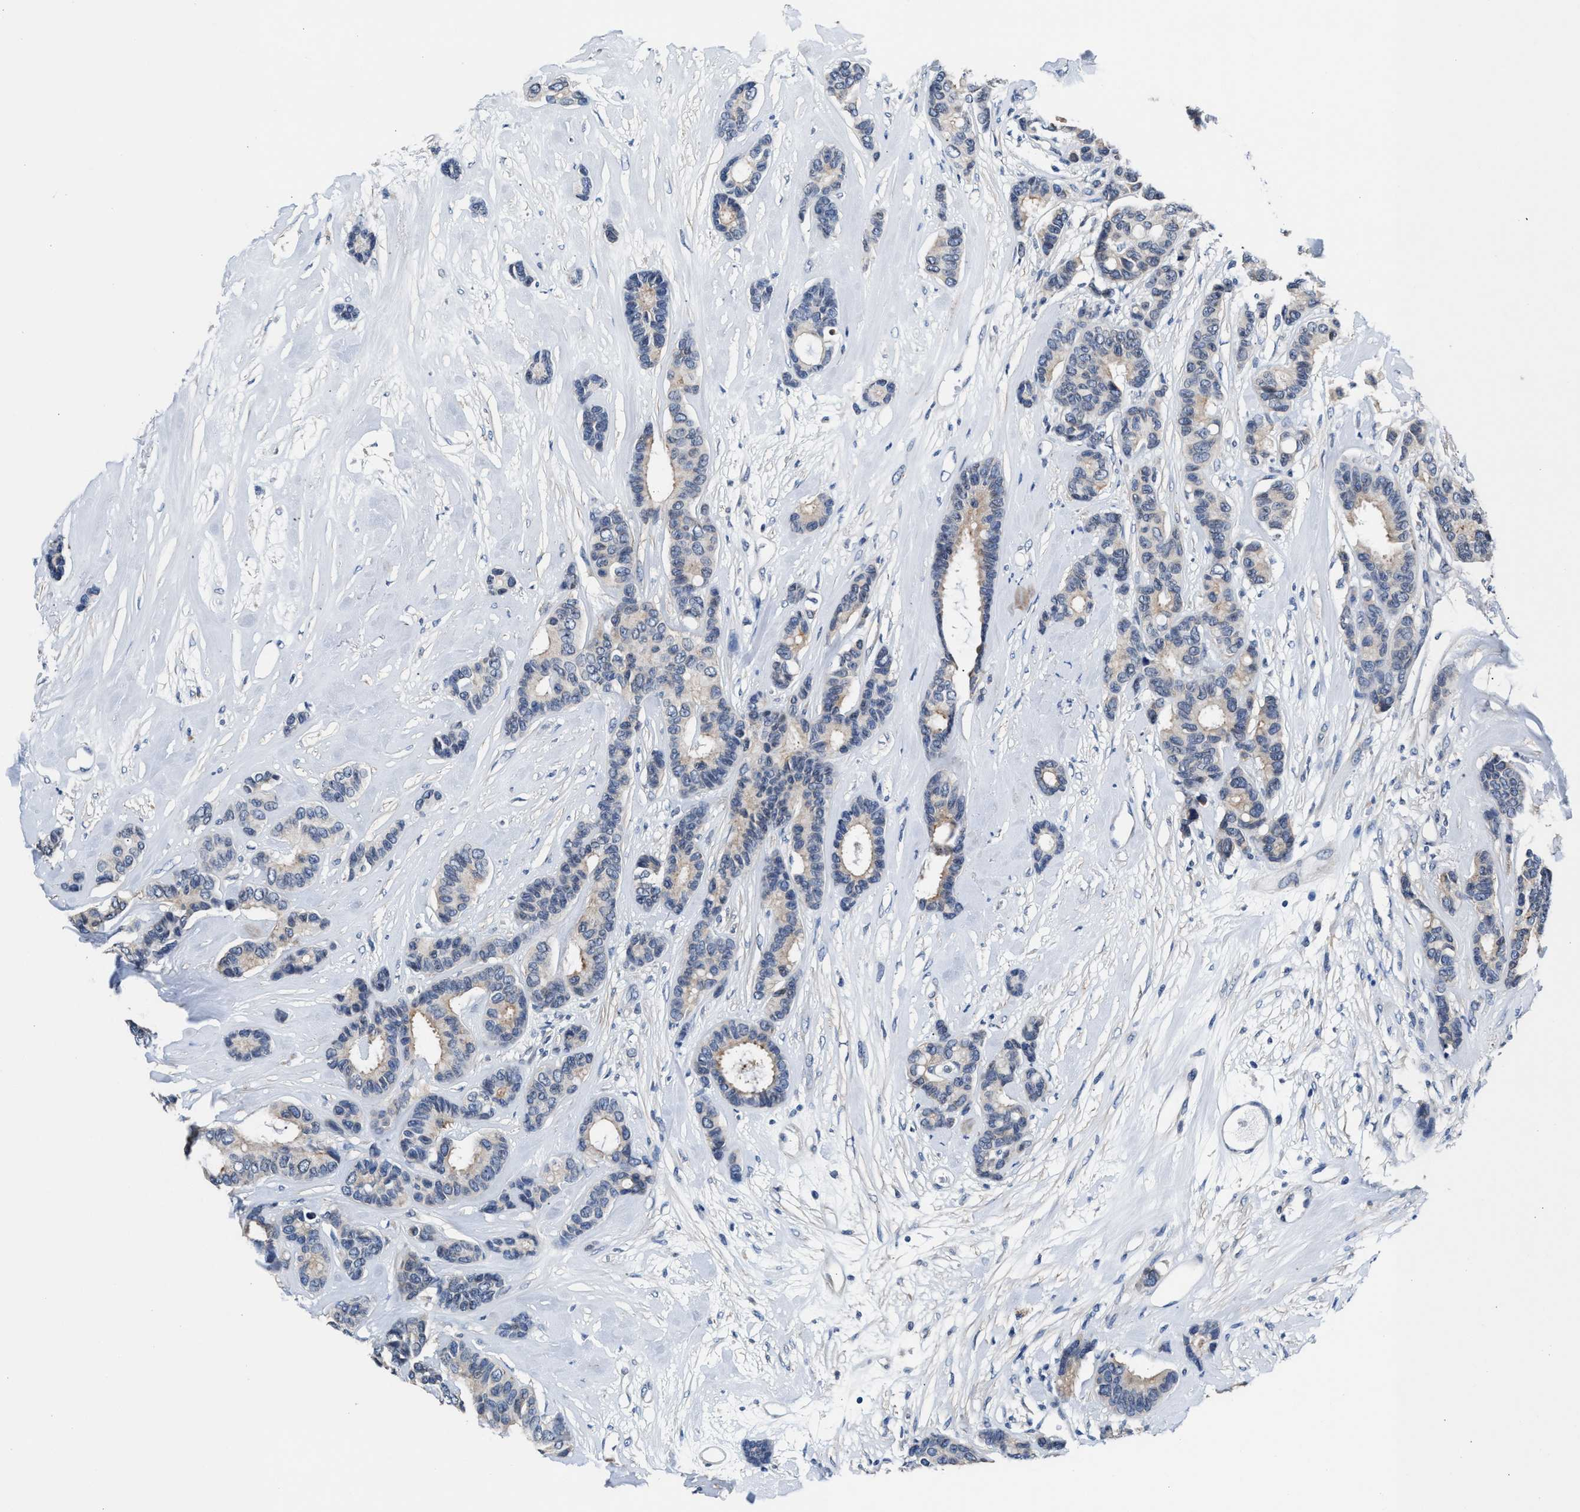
{"staining": {"intensity": "weak", "quantity": "<25%", "location": "cytoplasmic/membranous"}, "tissue": "breast cancer", "cell_type": "Tumor cells", "image_type": "cancer", "snomed": [{"axis": "morphology", "description": "Duct carcinoma"}, {"axis": "topography", "description": "Breast"}], "caption": "Human breast intraductal carcinoma stained for a protein using immunohistochemistry (IHC) shows no positivity in tumor cells.", "gene": "MYH3", "patient": {"sex": "female", "age": 87}}